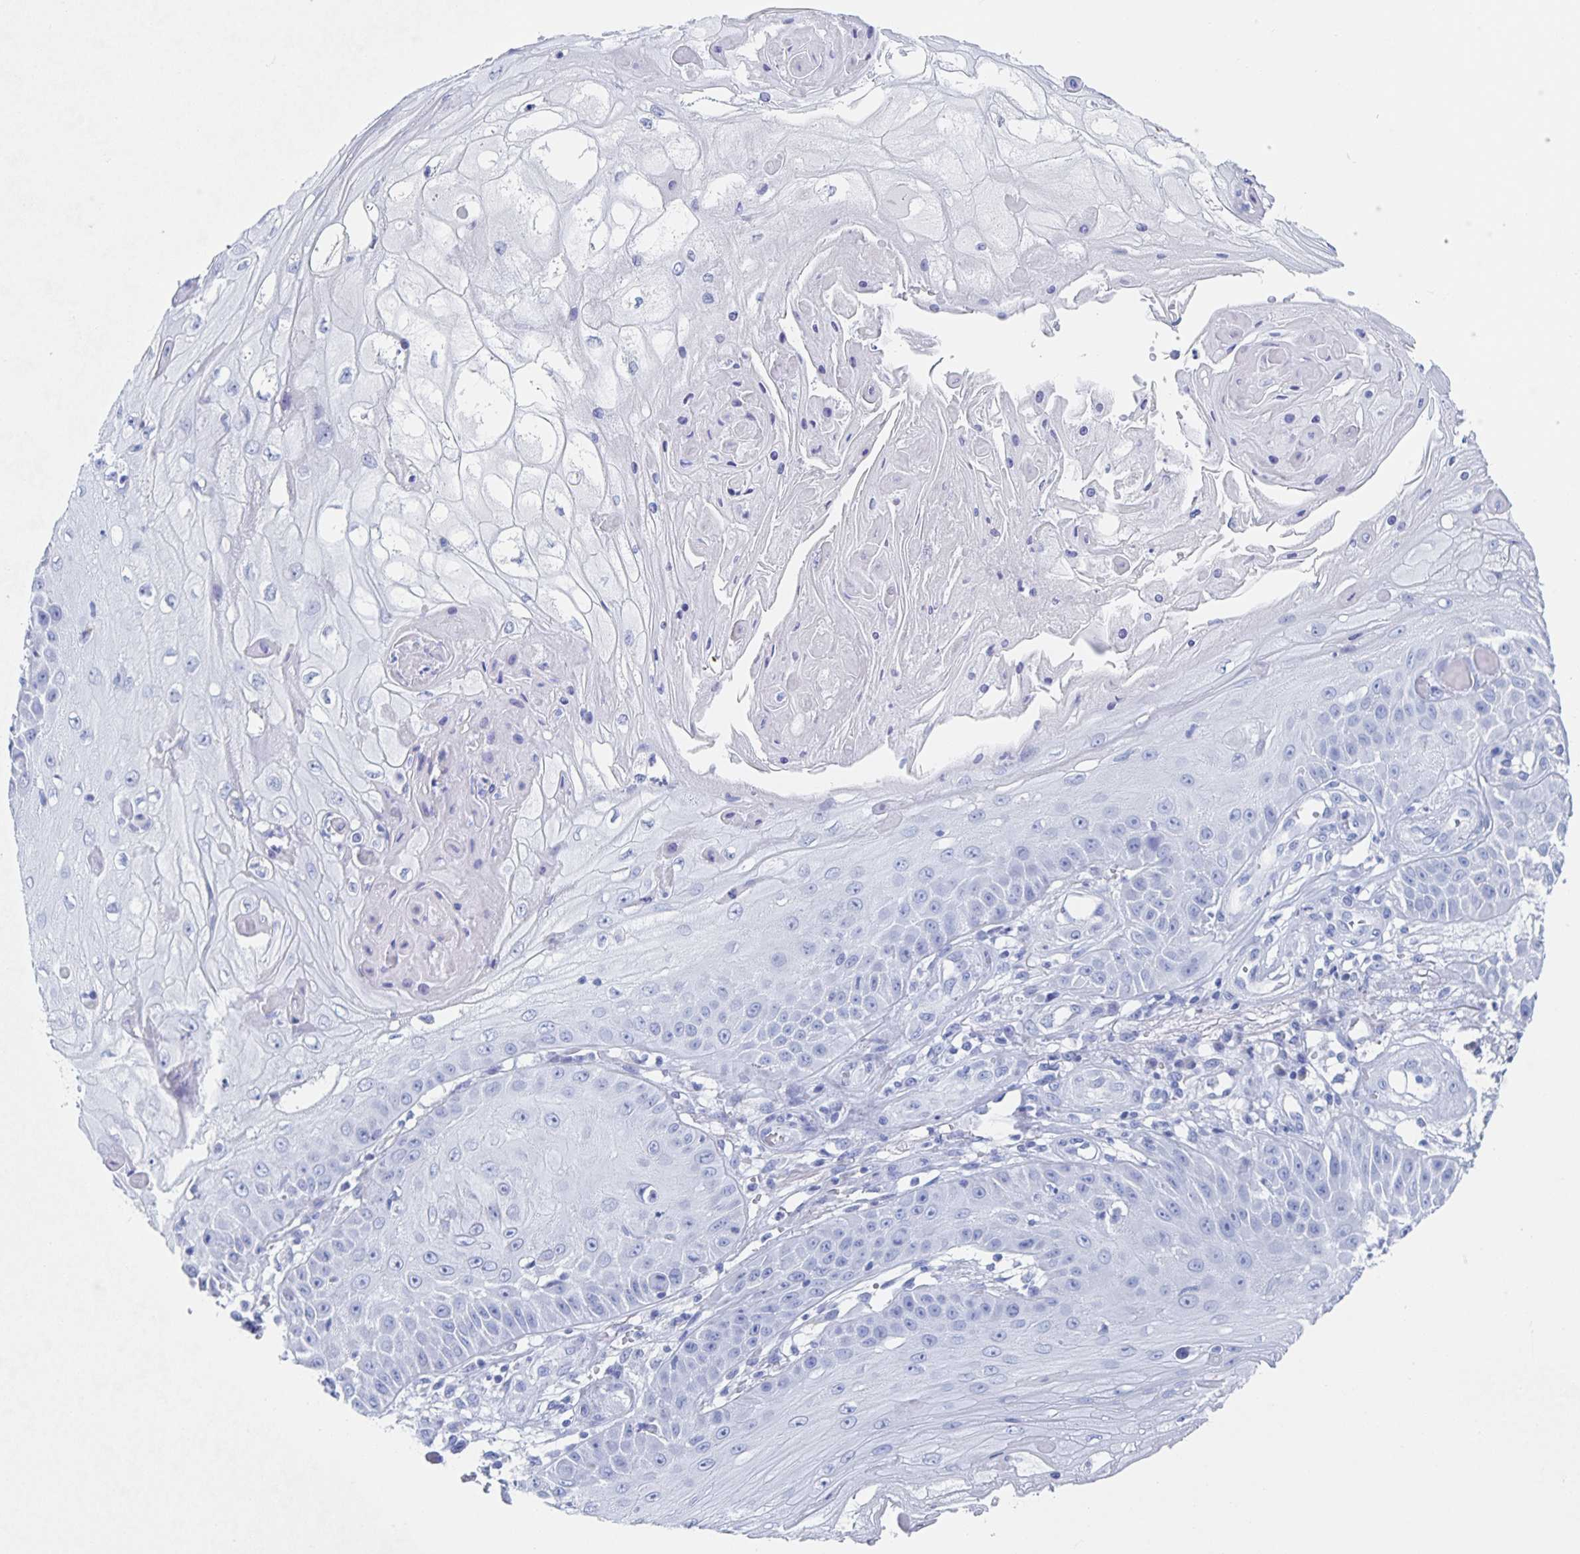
{"staining": {"intensity": "negative", "quantity": "none", "location": "none"}, "tissue": "skin cancer", "cell_type": "Tumor cells", "image_type": "cancer", "snomed": [{"axis": "morphology", "description": "Squamous cell carcinoma, NOS"}, {"axis": "topography", "description": "Skin"}], "caption": "High magnification brightfield microscopy of skin cancer (squamous cell carcinoma) stained with DAB (3,3'-diaminobenzidine) (brown) and counterstained with hematoxylin (blue): tumor cells show no significant expression.", "gene": "DMBT1", "patient": {"sex": "male", "age": 70}}